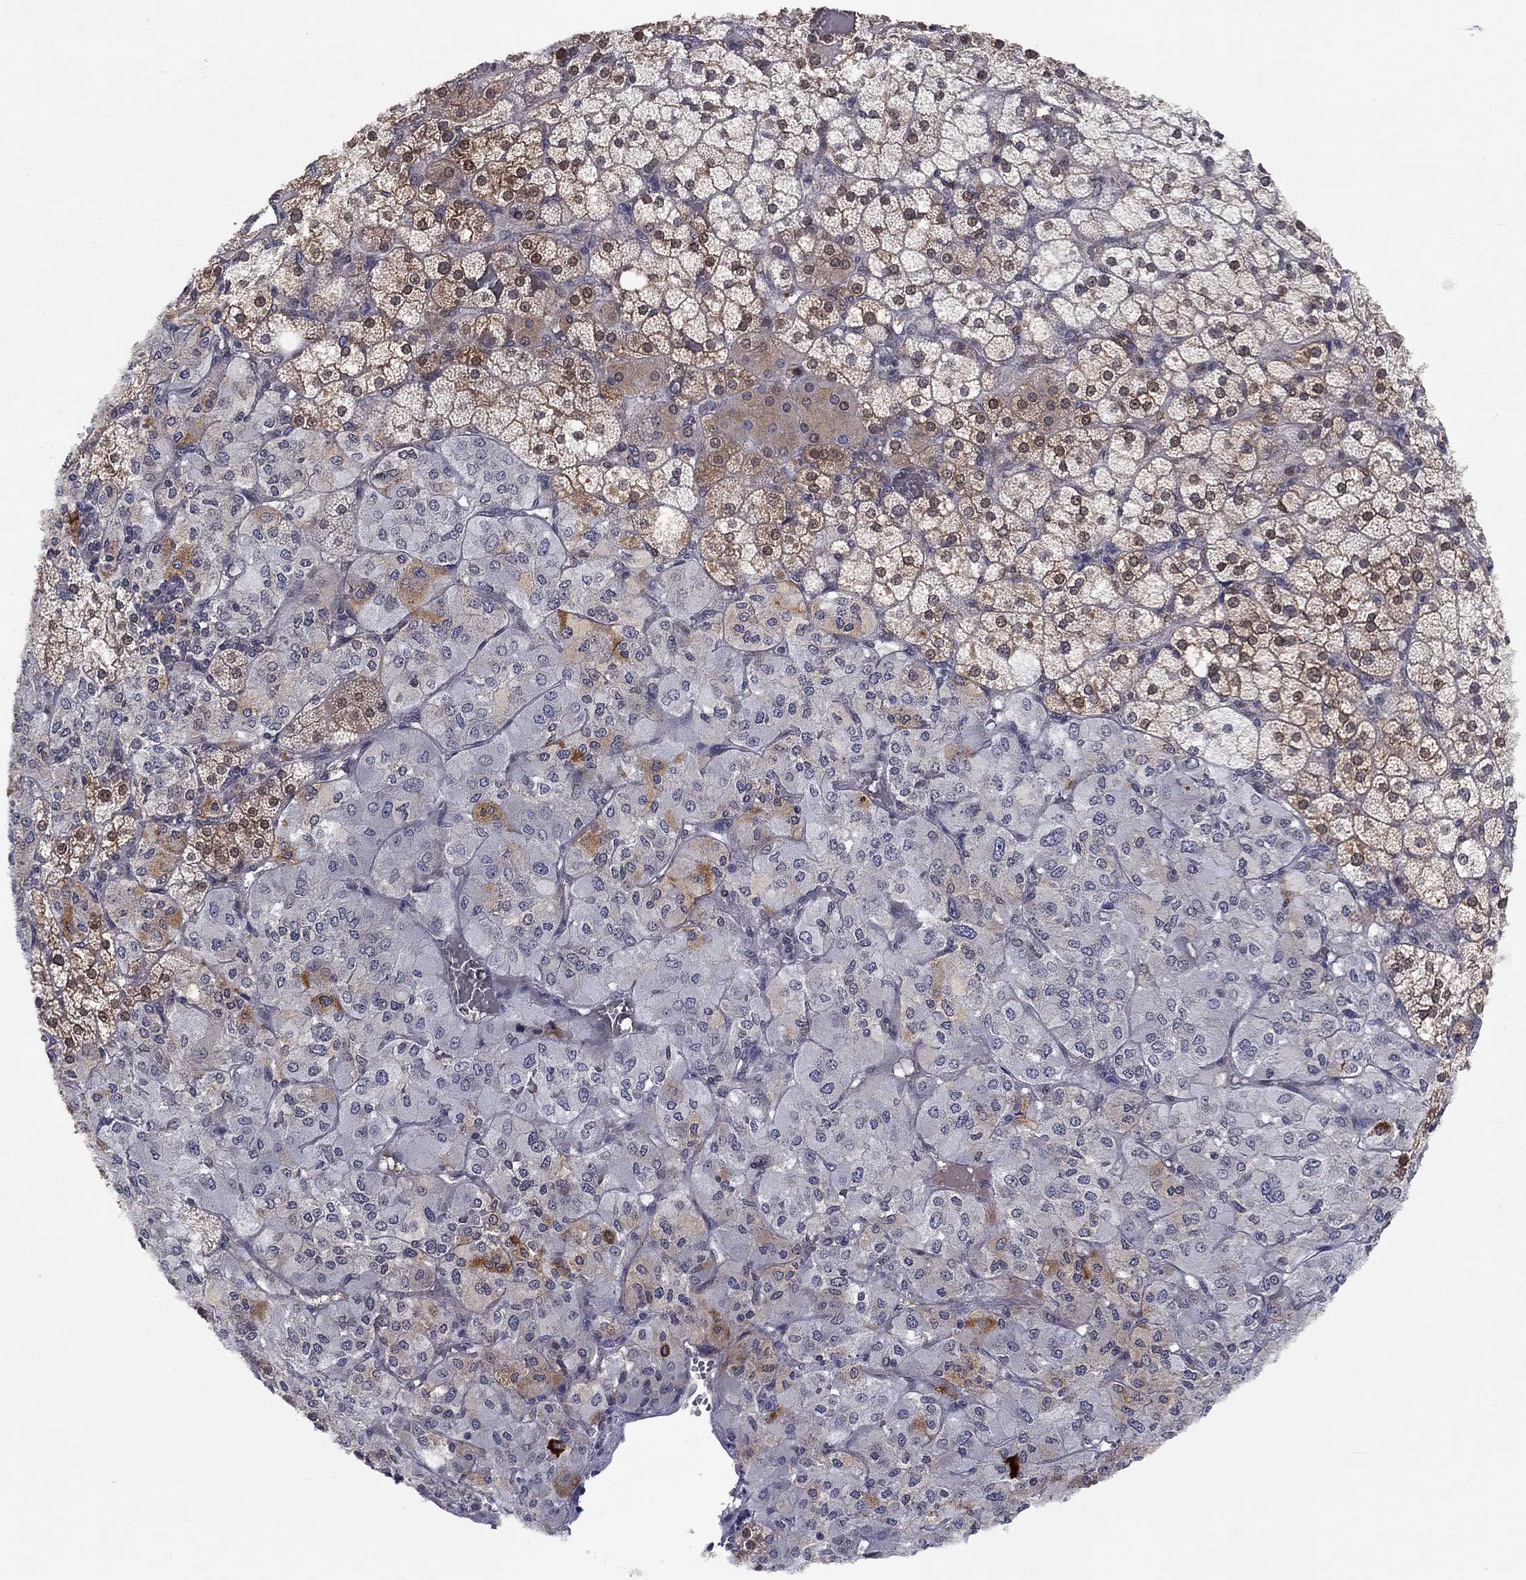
{"staining": {"intensity": "moderate", "quantity": "<25%", "location": "cytoplasmic/membranous,nuclear"}, "tissue": "adrenal gland", "cell_type": "Glandular cells", "image_type": "normal", "snomed": [{"axis": "morphology", "description": "Normal tissue, NOS"}, {"axis": "topography", "description": "Adrenal gland"}], "caption": "A brown stain highlights moderate cytoplasmic/membranous,nuclear expression of a protein in glandular cells of normal adrenal gland. The protein is stained brown, and the nuclei are stained in blue (DAB (3,3'-diaminobenzidine) IHC with brightfield microscopy, high magnification).", "gene": "CETN3", "patient": {"sex": "male", "age": 53}}